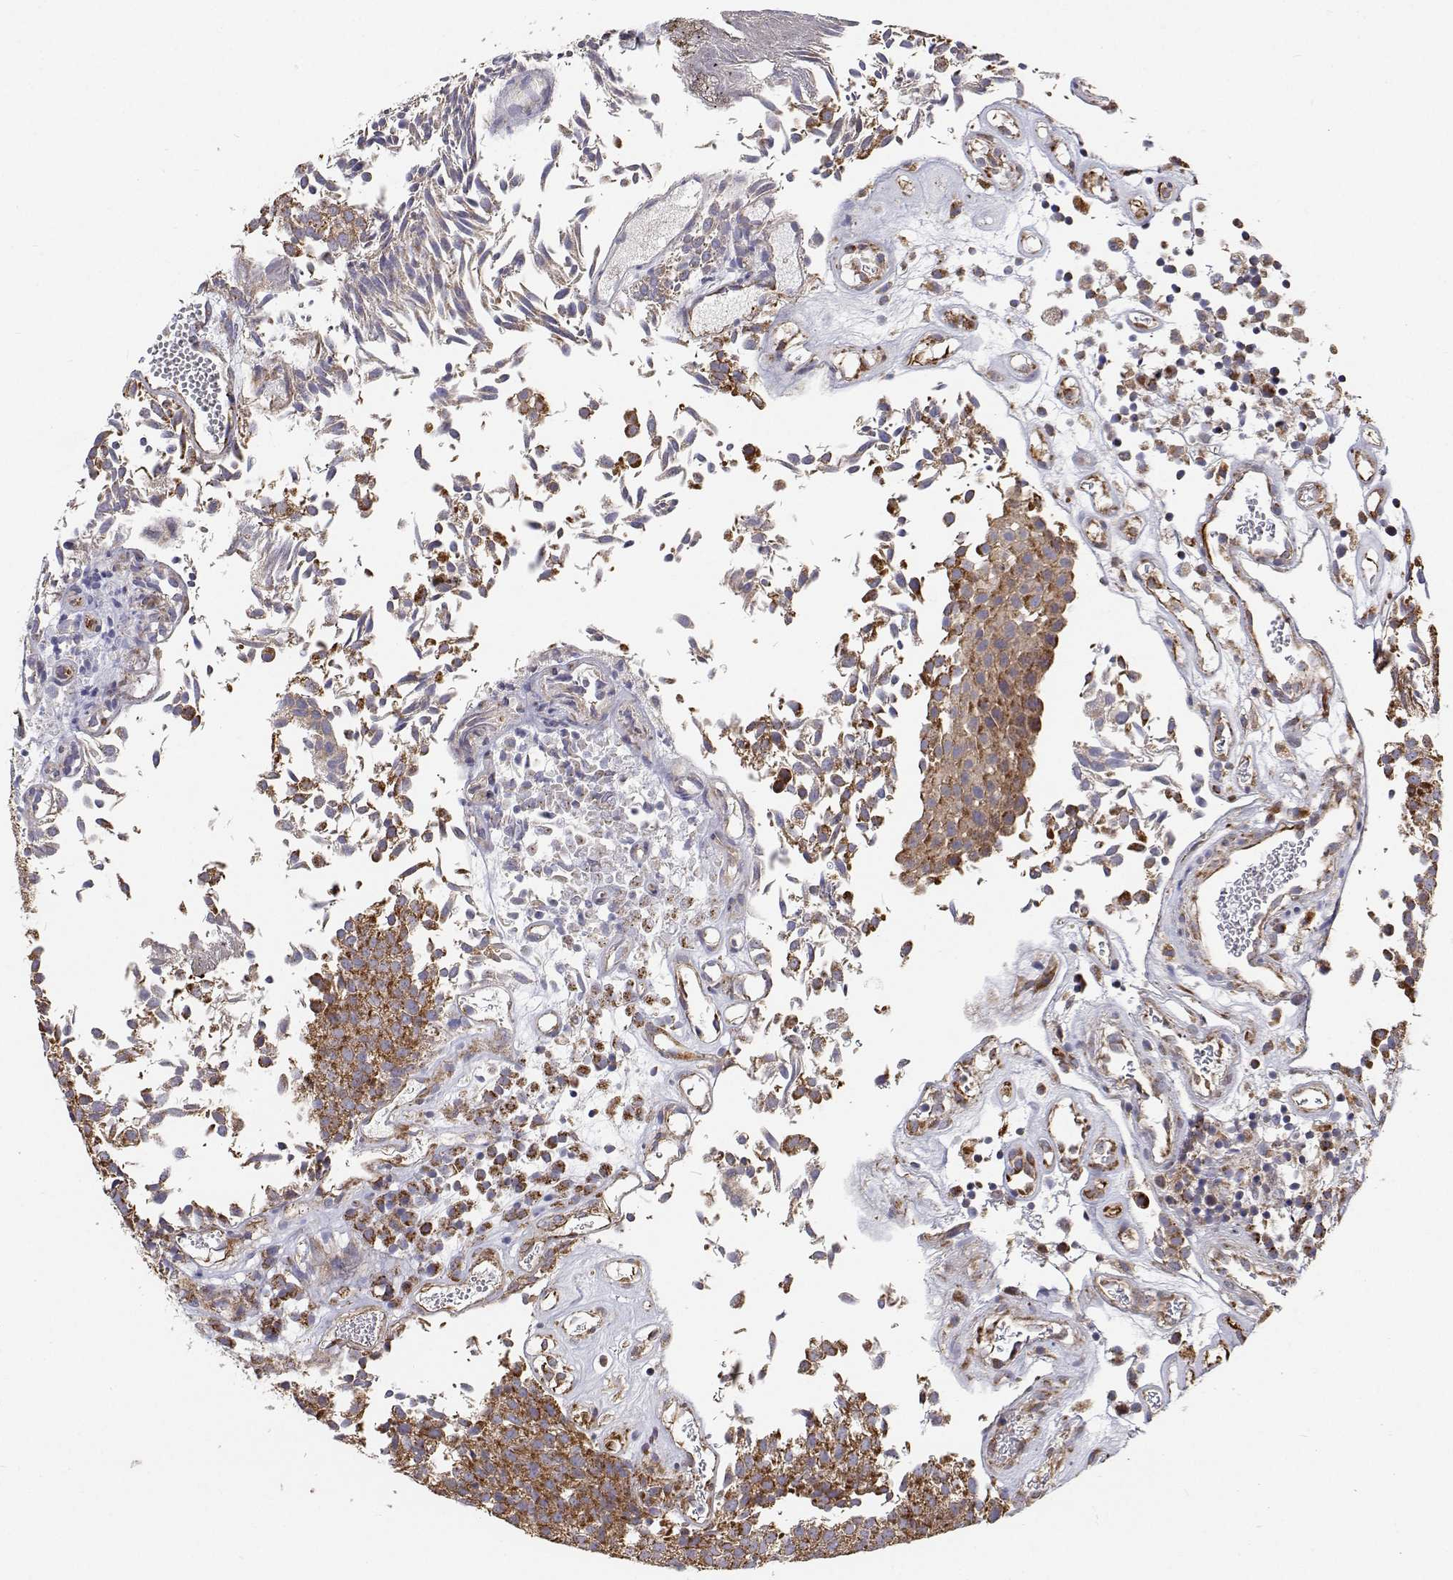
{"staining": {"intensity": "moderate", "quantity": ">75%", "location": "cytoplasmic/membranous"}, "tissue": "urothelial cancer", "cell_type": "Tumor cells", "image_type": "cancer", "snomed": [{"axis": "morphology", "description": "Urothelial carcinoma, Low grade"}, {"axis": "topography", "description": "Urinary bladder"}], "caption": "Urothelial carcinoma (low-grade) stained with a brown dye shows moderate cytoplasmic/membranous positive positivity in about >75% of tumor cells.", "gene": "SPICE1", "patient": {"sex": "female", "age": 79}}